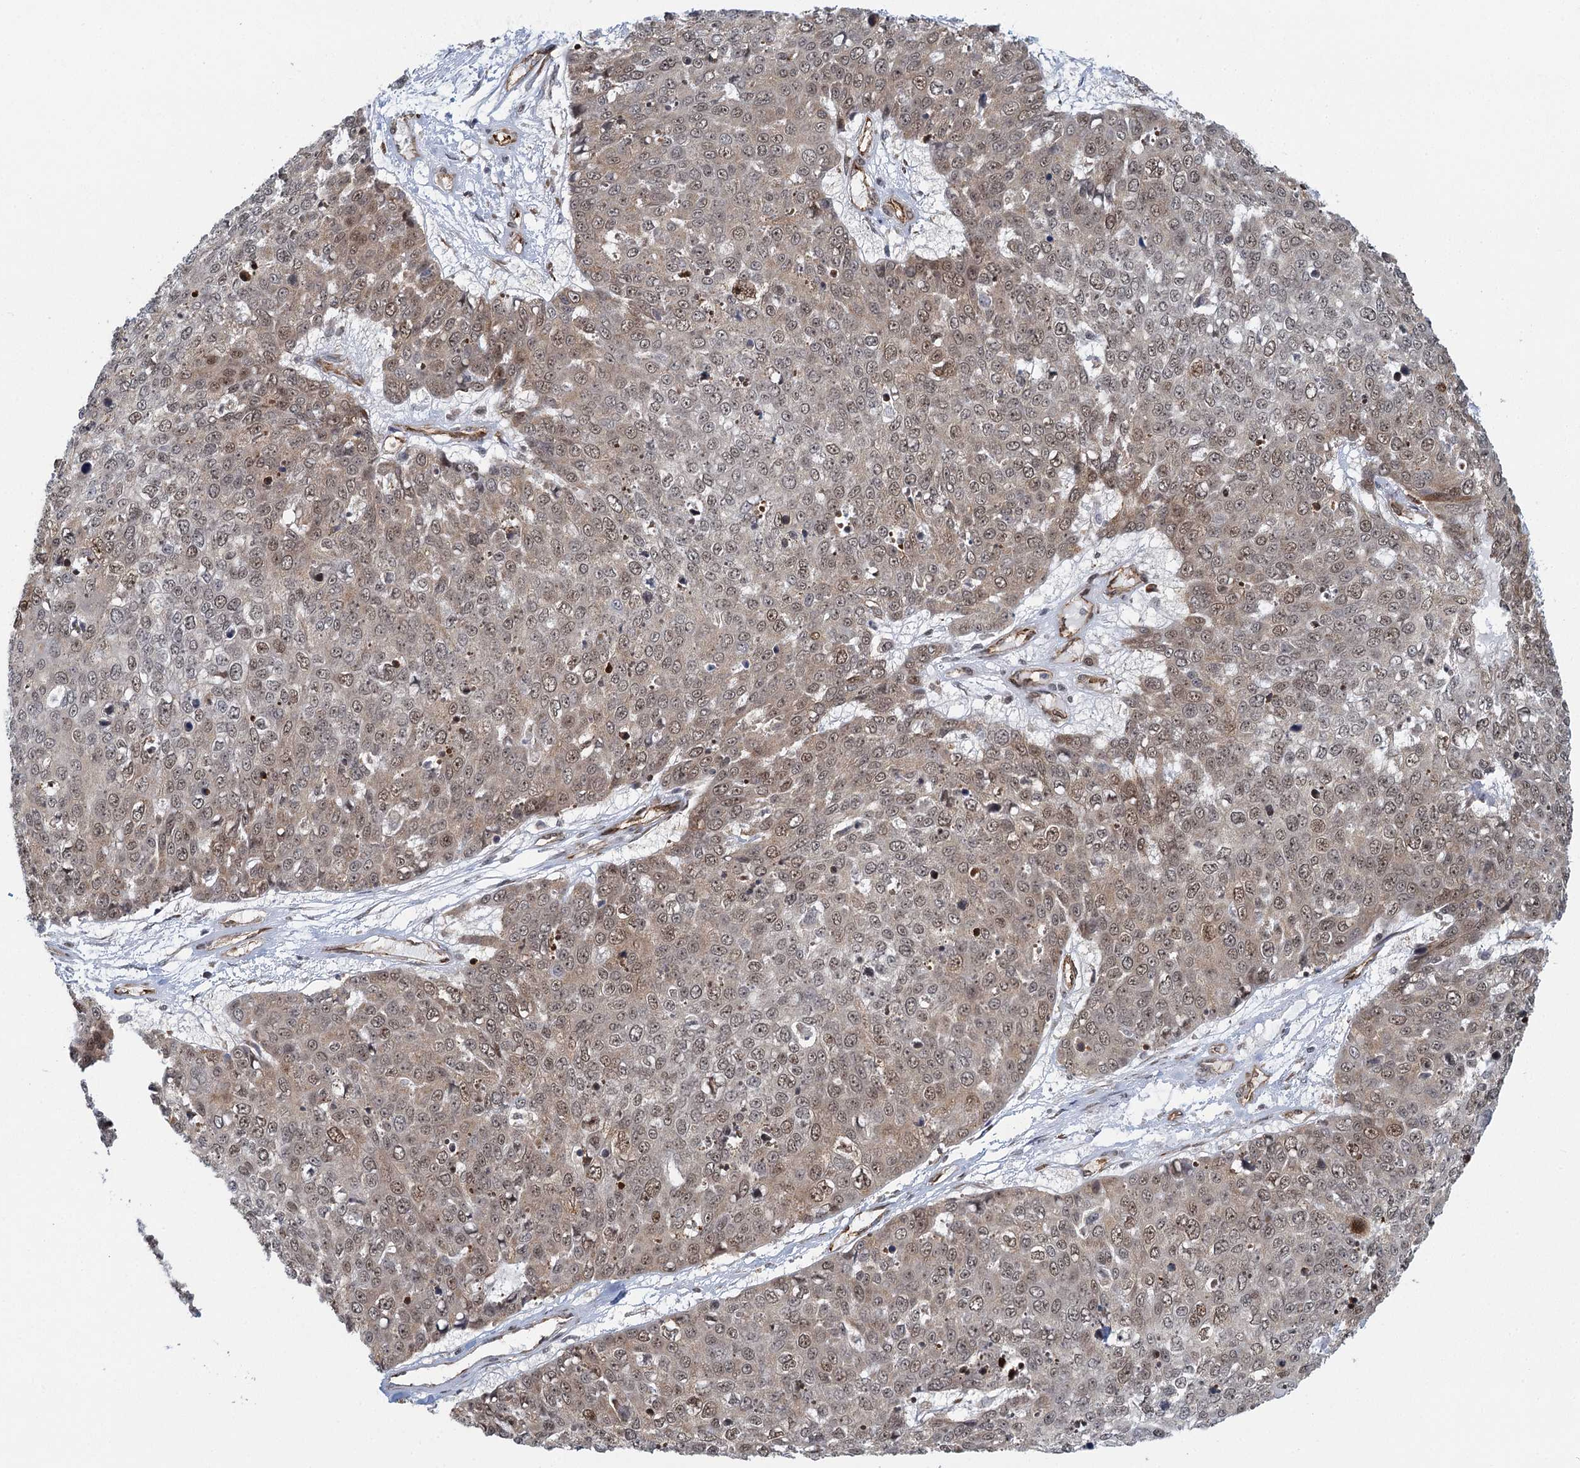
{"staining": {"intensity": "strong", "quantity": "25%-75%", "location": "nuclear"}, "tissue": "skin cancer", "cell_type": "Tumor cells", "image_type": "cancer", "snomed": [{"axis": "morphology", "description": "Squamous cell carcinoma, NOS"}, {"axis": "topography", "description": "Skin"}], "caption": "Immunohistochemical staining of human skin cancer demonstrates strong nuclear protein positivity in about 25%-75% of tumor cells.", "gene": "GPATCH11", "patient": {"sex": "female", "age": 44}}